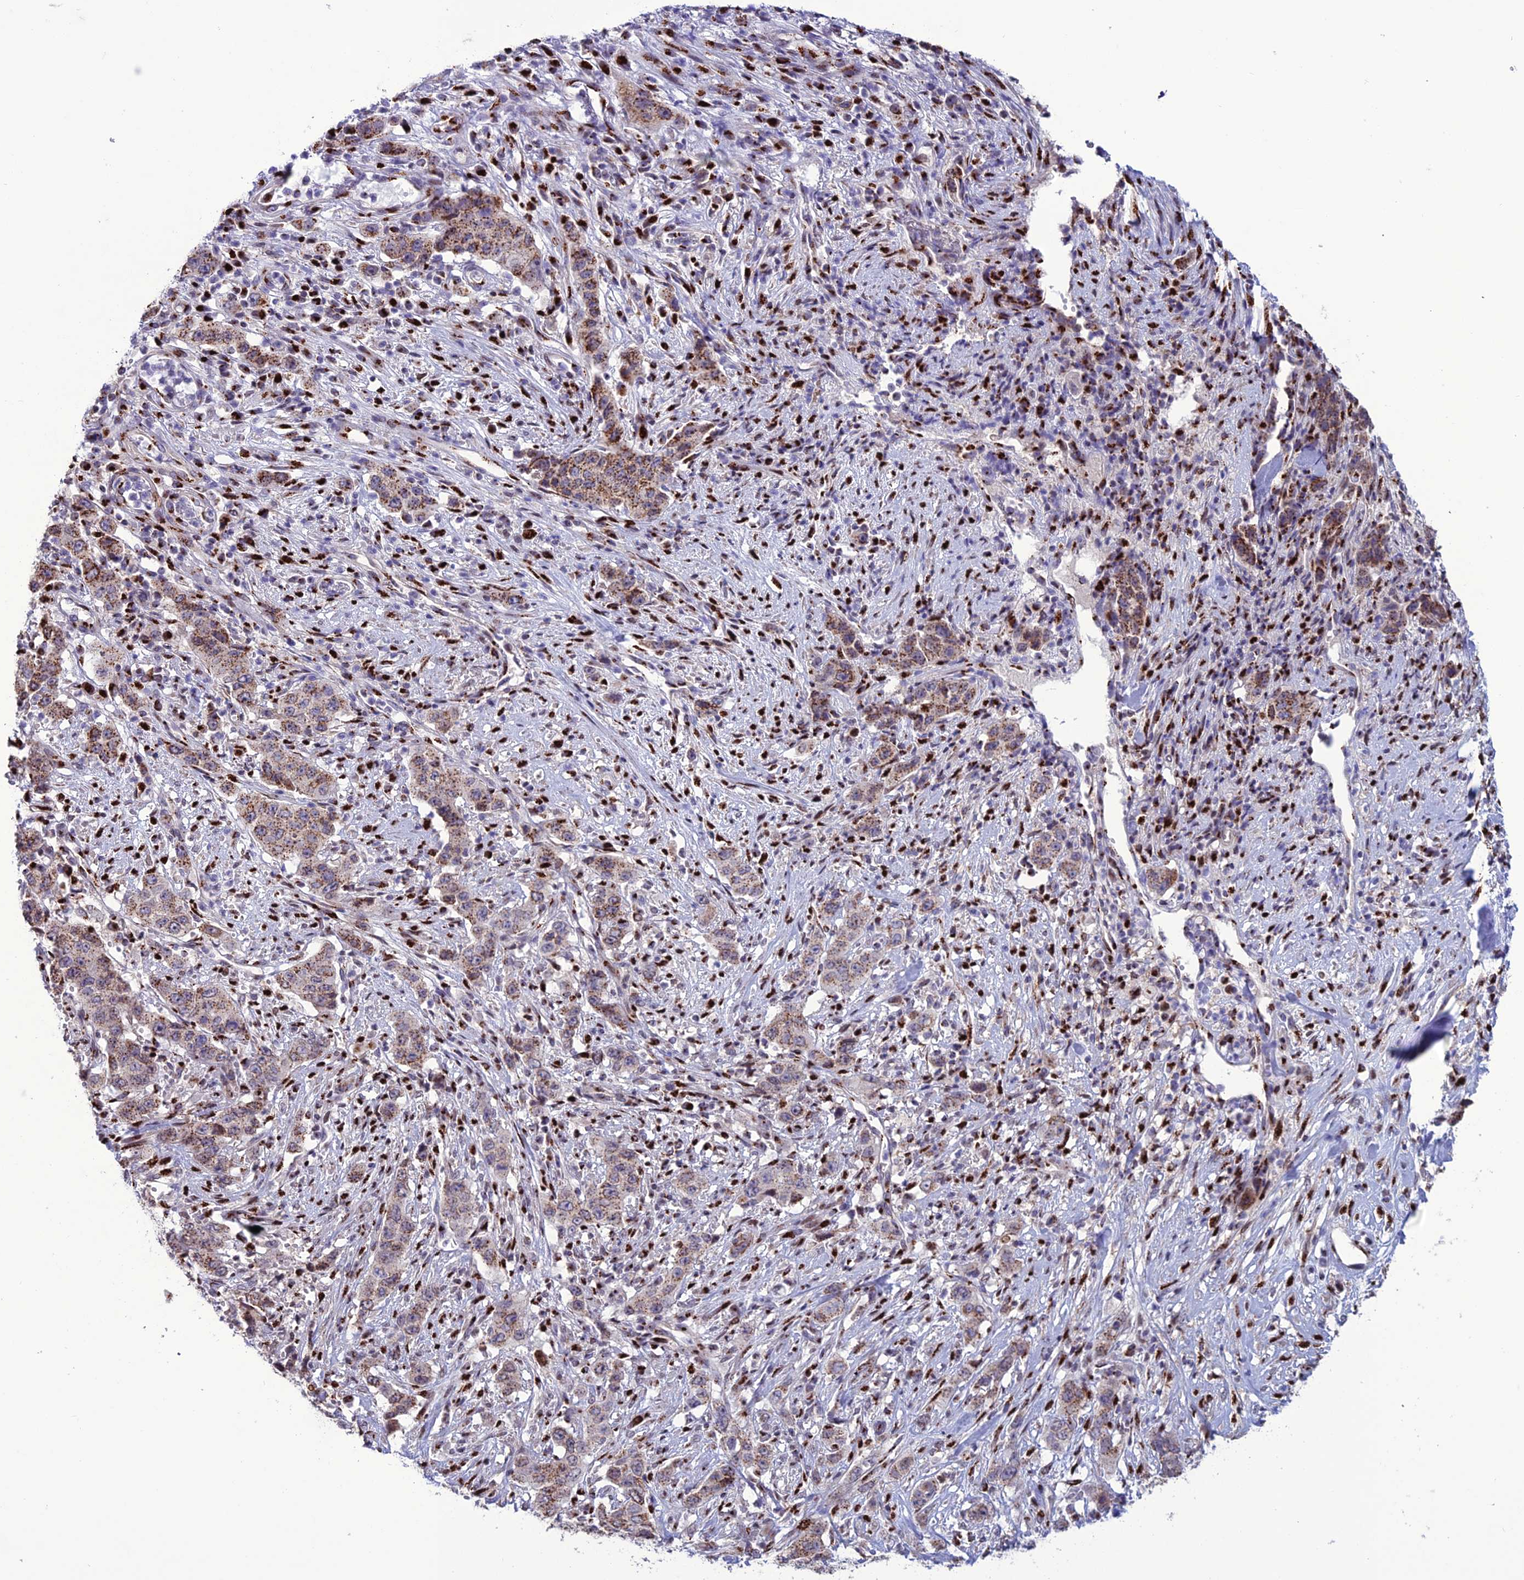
{"staining": {"intensity": "moderate", "quantity": ">75%", "location": "cytoplasmic/membranous"}, "tissue": "stomach cancer", "cell_type": "Tumor cells", "image_type": "cancer", "snomed": [{"axis": "morphology", "description": "Adenocarcinoma, NOS"}, {"axis": "topography", "description": "Stomach, upper"}], "caption": "Protein staining of stomach adenocarcinoma tissue exhibits moderate cytoplasmic/membranous positivity in about >75% of tumor cells.", "gene": "PLEKHA4", "patient": {"sex": "male", "age": 62}}